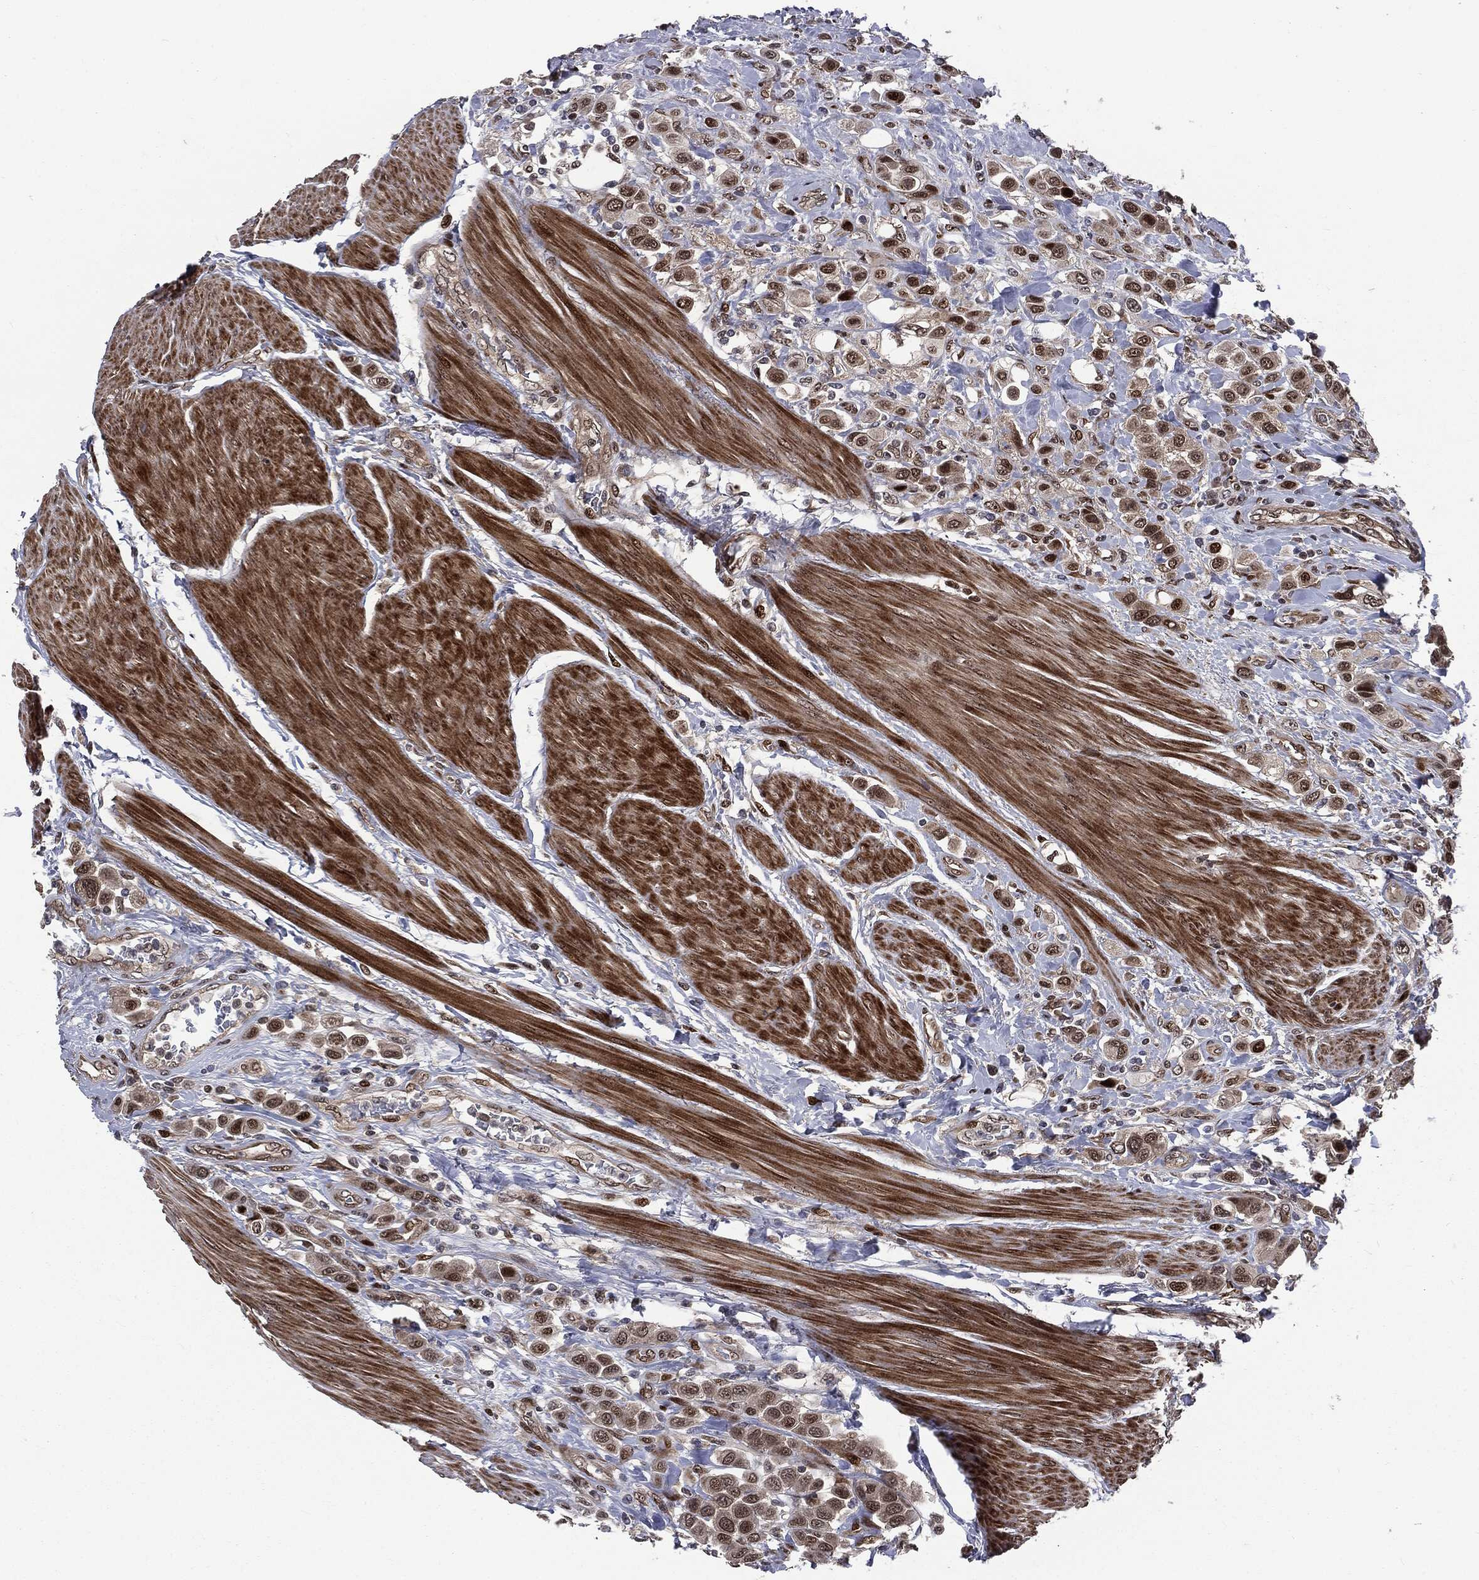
{"staining": {"intensity": "strong", "quantity": "<25%", "location": "nuclear"}, "tissue": "urothelial cancer", "cell_type": "Tumor cells", "image_type": "cancer", "snomed": [{"axis": "morphology", "description": "Urothelial carcinoma, High grade"}, {"axis": "topography", "description": "Urinary bladder"}], "caption": "About <25% of tumor cells in human urothelial cancer show strong nuclear protein expression as visualized by brown immunohistochemical staining.", "gene": "SMAD4", "patient": {"sex": "male", "age": 50}}